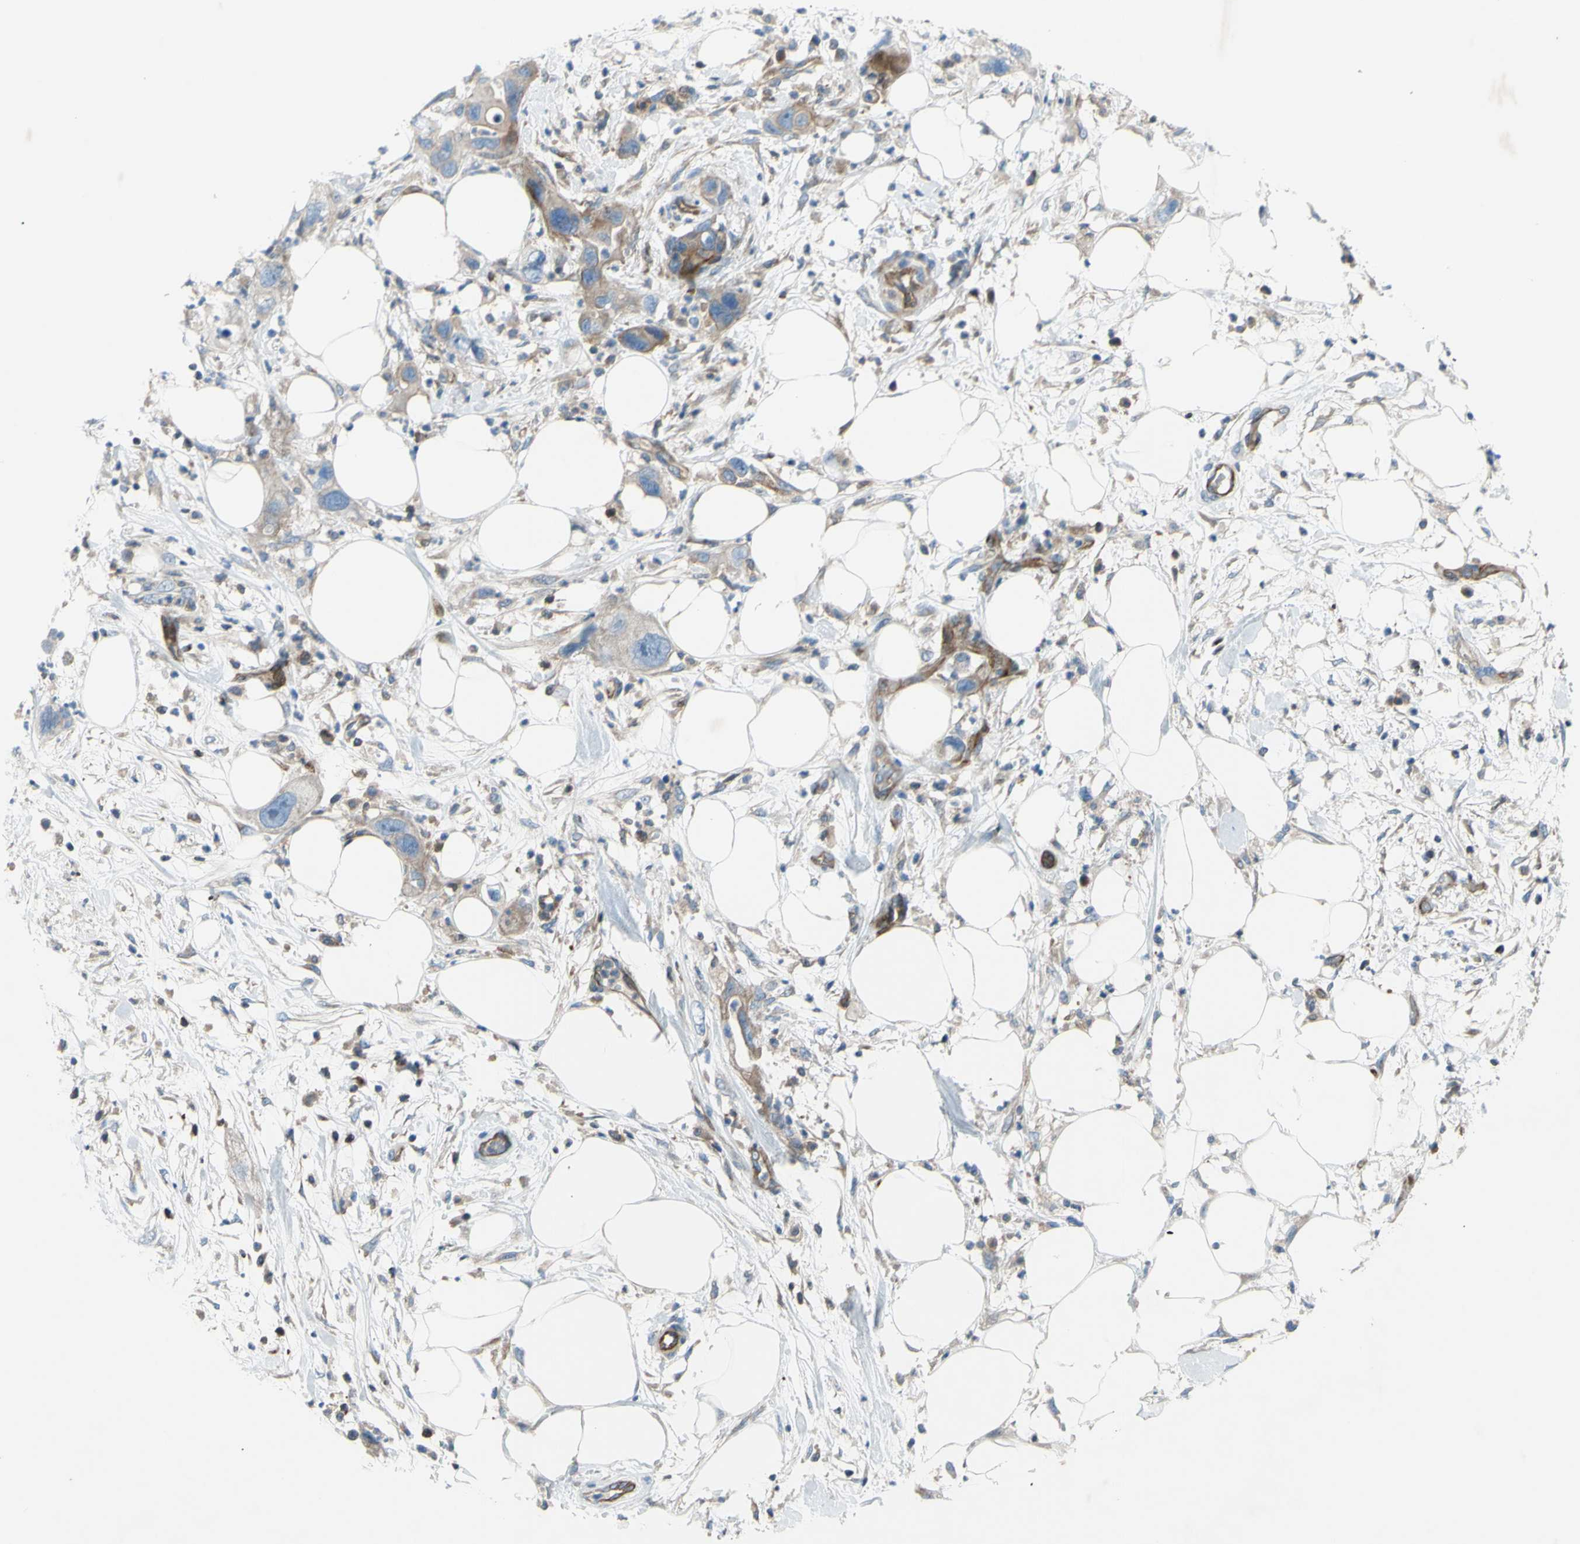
{"staining": {"intensity": "weak", "quantity": "25%-75%", "location": "cytoplasmic/membranous"}, "tissue": "pancreatic cancer", "cell_type": "Tumor cells", "image_type": "cancer", "snomed": [{"axis": "morphology", "description": "Adenocarcinoma, NOS"}, {"axis": "topography", "description": "Pancreas"}], "caption": "The image reveals staining of adenocarcinoma (pancreatic), revealing weak cytoplasmic/membranous protein staining (brown color) within tumor cells. The staining is performed using DAB (3,3'-diaminobenzidine) brown chromogen to label protein expression. The nuclei are counter-stained blue using hematoxylin.", "gene": "PAK2", "patient": {"sex": "female", "age": 71}}